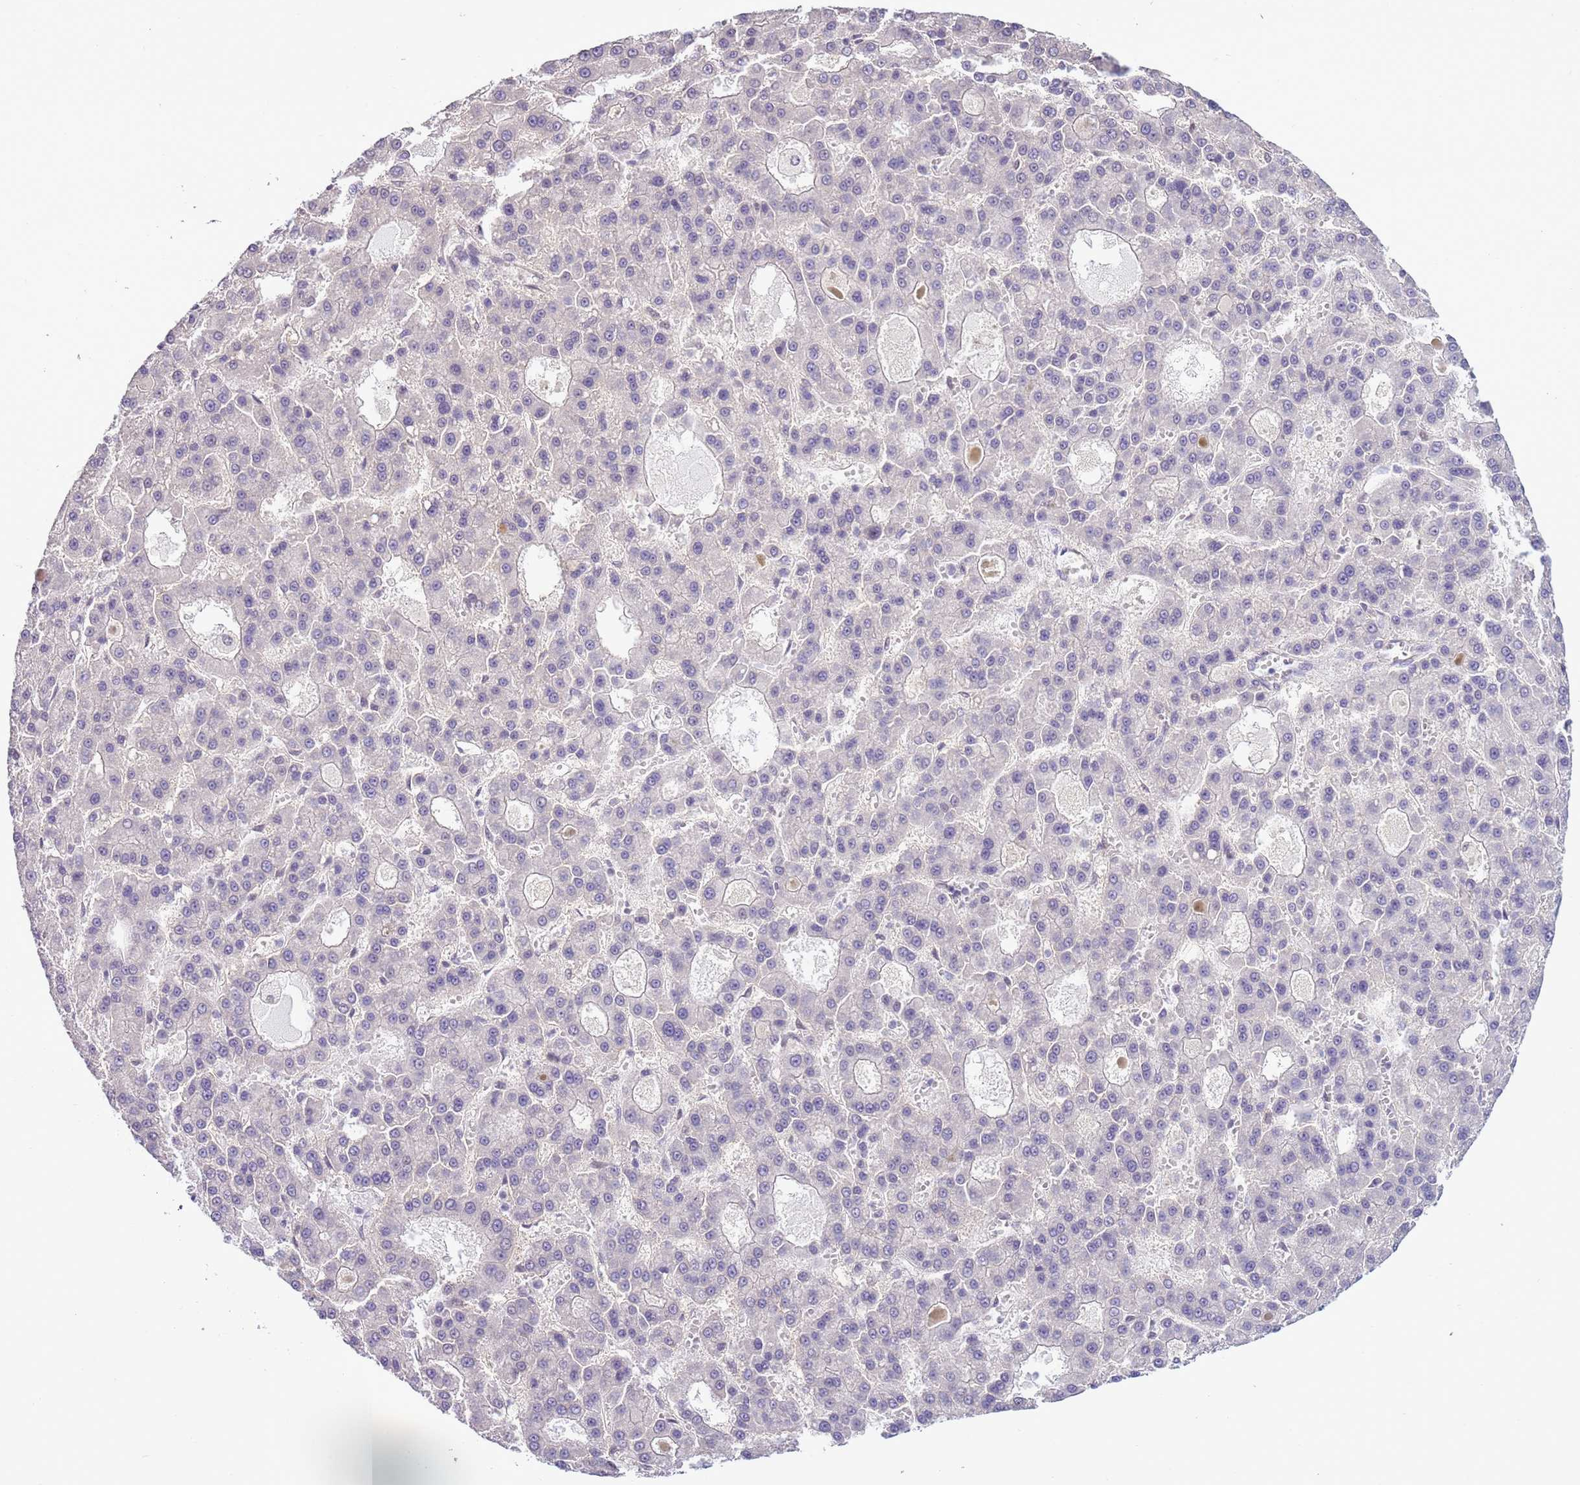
{"staining": {"intensity": "negative", "quantity": "none", "location": "none"}, "tissue": "liver cancer", "cell_type": "Tumor cells", "image_type": "cancer", "snomed": [{"axis": "morphology", "description": "Carcinoma, Hepatocellular, NOS"}, {"axis": "topography", "description": "Liver"}], "caption": "An immunohistochemistry image of liver hepatocellular carcinoma is shown. There is no staining in tumor cells of liver hepatocellular carcinoma.", "gene": "PRPF6", "patient": {"sex": "male", "age": 70}}